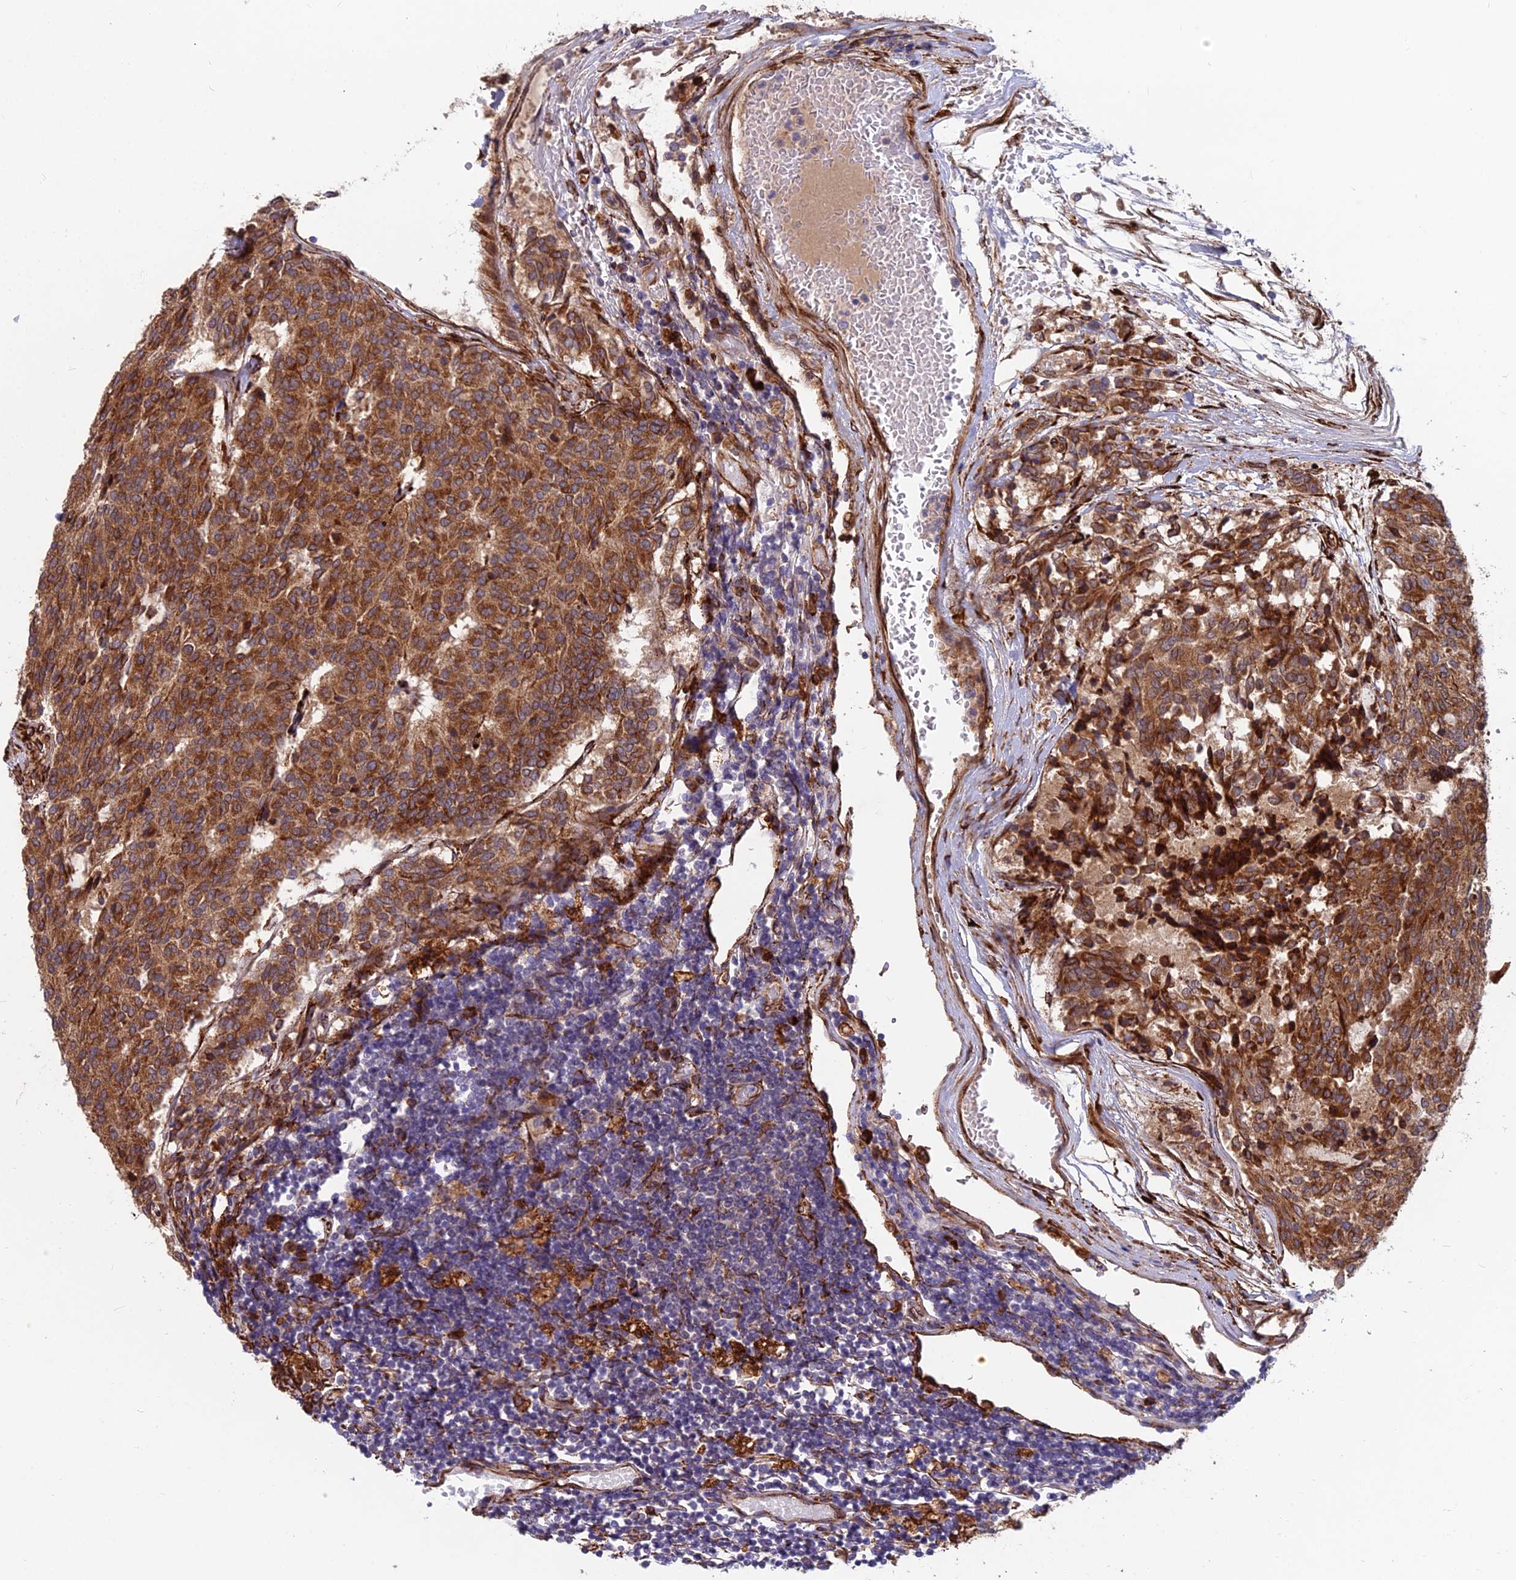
{"staining": {"intensity": "strong", "quantity": ">75%", "location": "cytoplasmic/membranous"}, "tissue": "carcinoid", "cell_type": "Tumor cells", "image_type": "cancer", "snomed": [{"axis": "morphology", "description": "Carcinoid, malignant, NOS"}, {"axis": "topography", "description": "Pancreas"}], "caption": "Carcinoid stained with a protein marker demonstrates strong staining in tumor cells.", "gene": "NDUFAF7", "patient": {"sex": "female", "age": 54}}